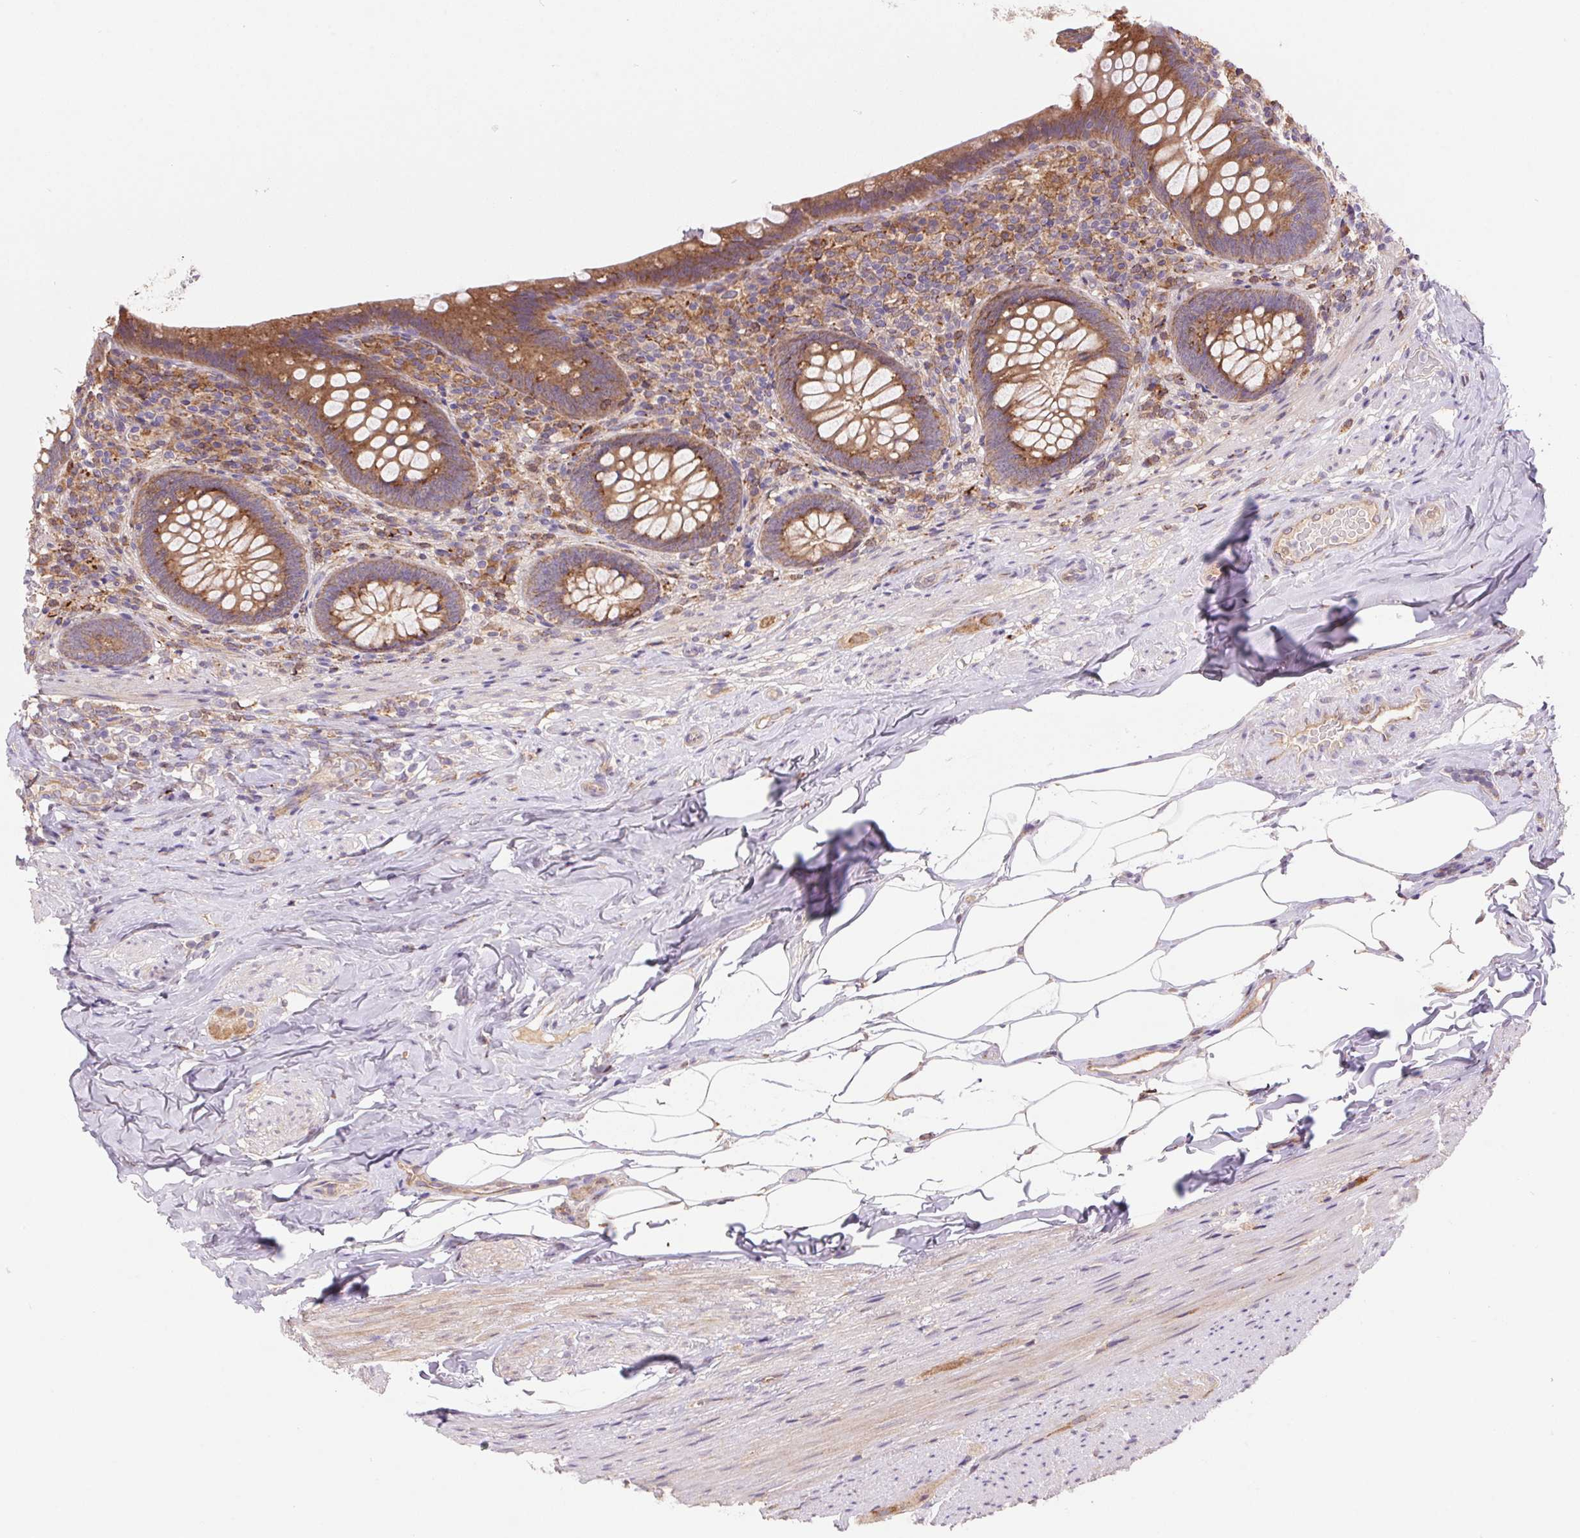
{"staining": {"intensity": "moderate", "quantity": ">75%", "location": "cytoplasmic/membranous"}, "tissue": "appendix", "cell_type": "Glandular cells", "image_type": "normal", "snomed": [{"axis": "morphology", "description": "Normal tissue, NOS"}, {"axis": "topography", "description": "Appendix"}], "caption": "Immunohistochemistry (IHC) of unremarkable appendix reveals medium levels of moderate cytoplasmic/membranous staining in approximately >75% of glandular cells.", "gene": "KLHL20", "patient": {"sex": "male", "age": 47}}